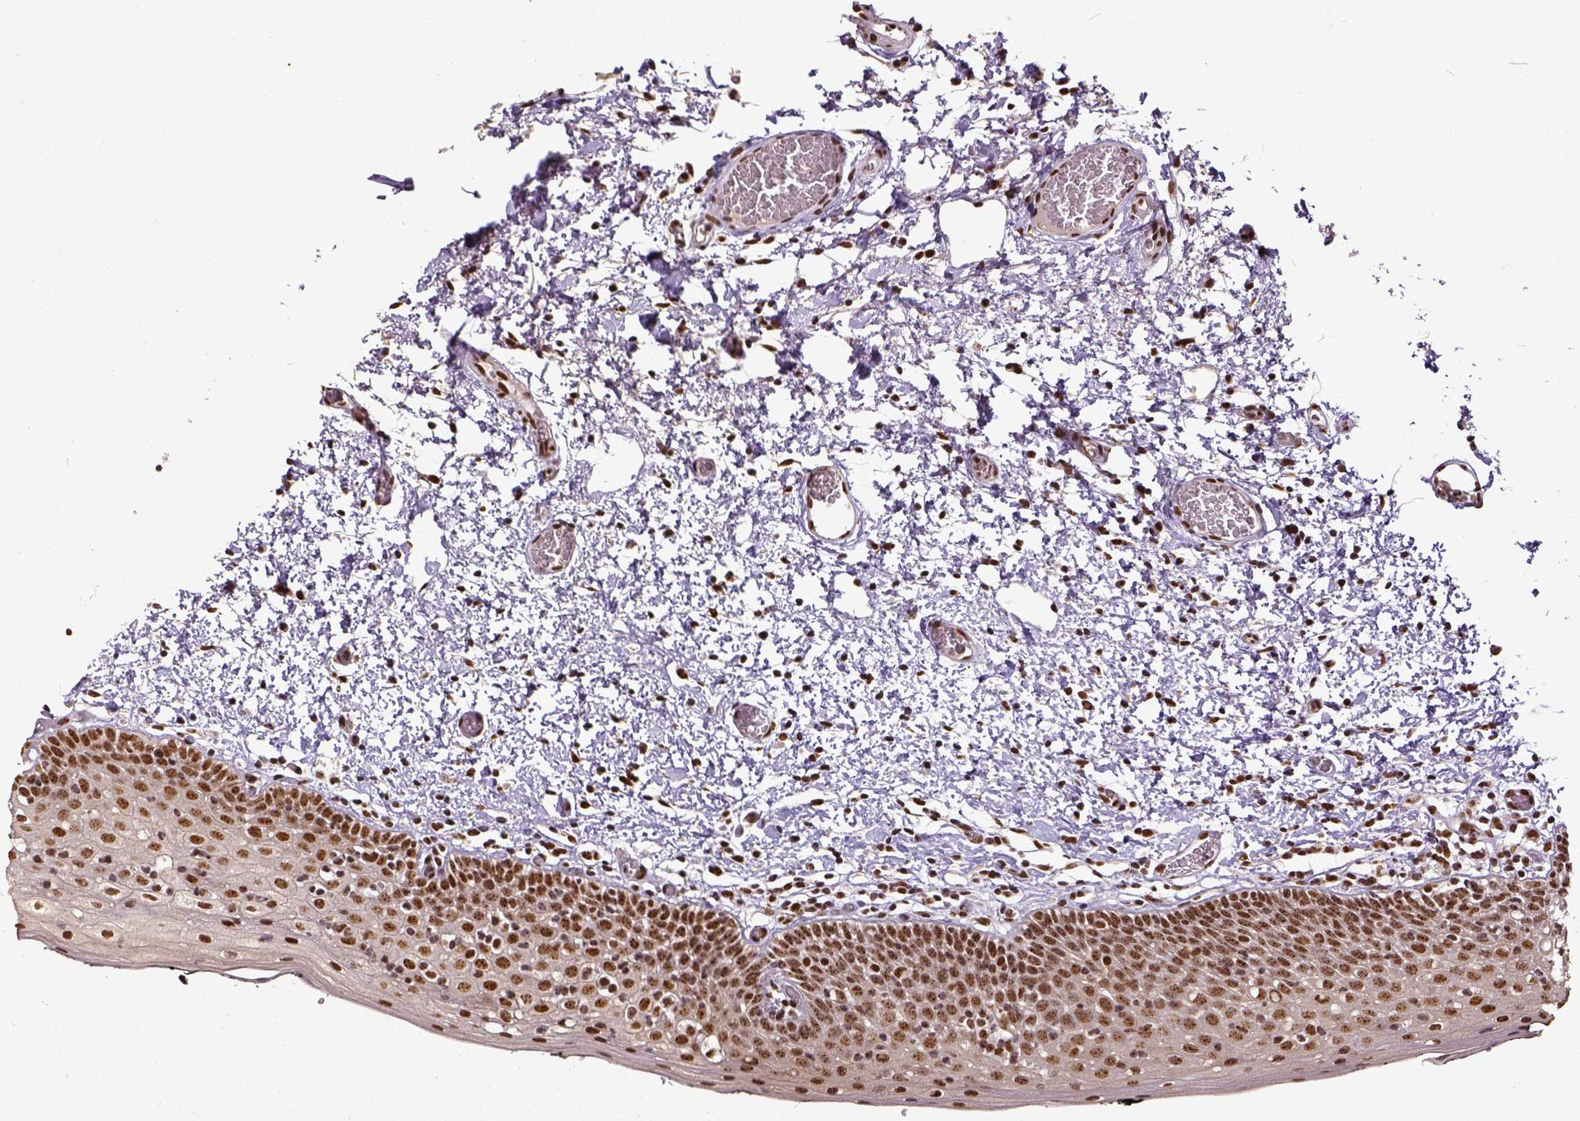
{"staining": {"intensity": "strong", "quantity": ">75%", "location": "nuclear"}, "tissue": "oral mucosa", "cell_type": "Squamous epithelial cells", "image_type": "normal", "snomed": [{"axis": "morphology", "description": "Normal tissue, NOS"}, {"axis": "morphology", "description": "Squamous cell carcinoma, NOS"}, {"axis": "topography", "description": "Oral tissue"}, {"axis": "topography", "description": "Head-Neck"}], "caption": "Human oral mucosa stained with a brown dye reveals strong nuclear positive expression in about >75% of squamous epithelial cells.", "gene": "ATRX", "patient": {"sex": "male", "age": 69}}